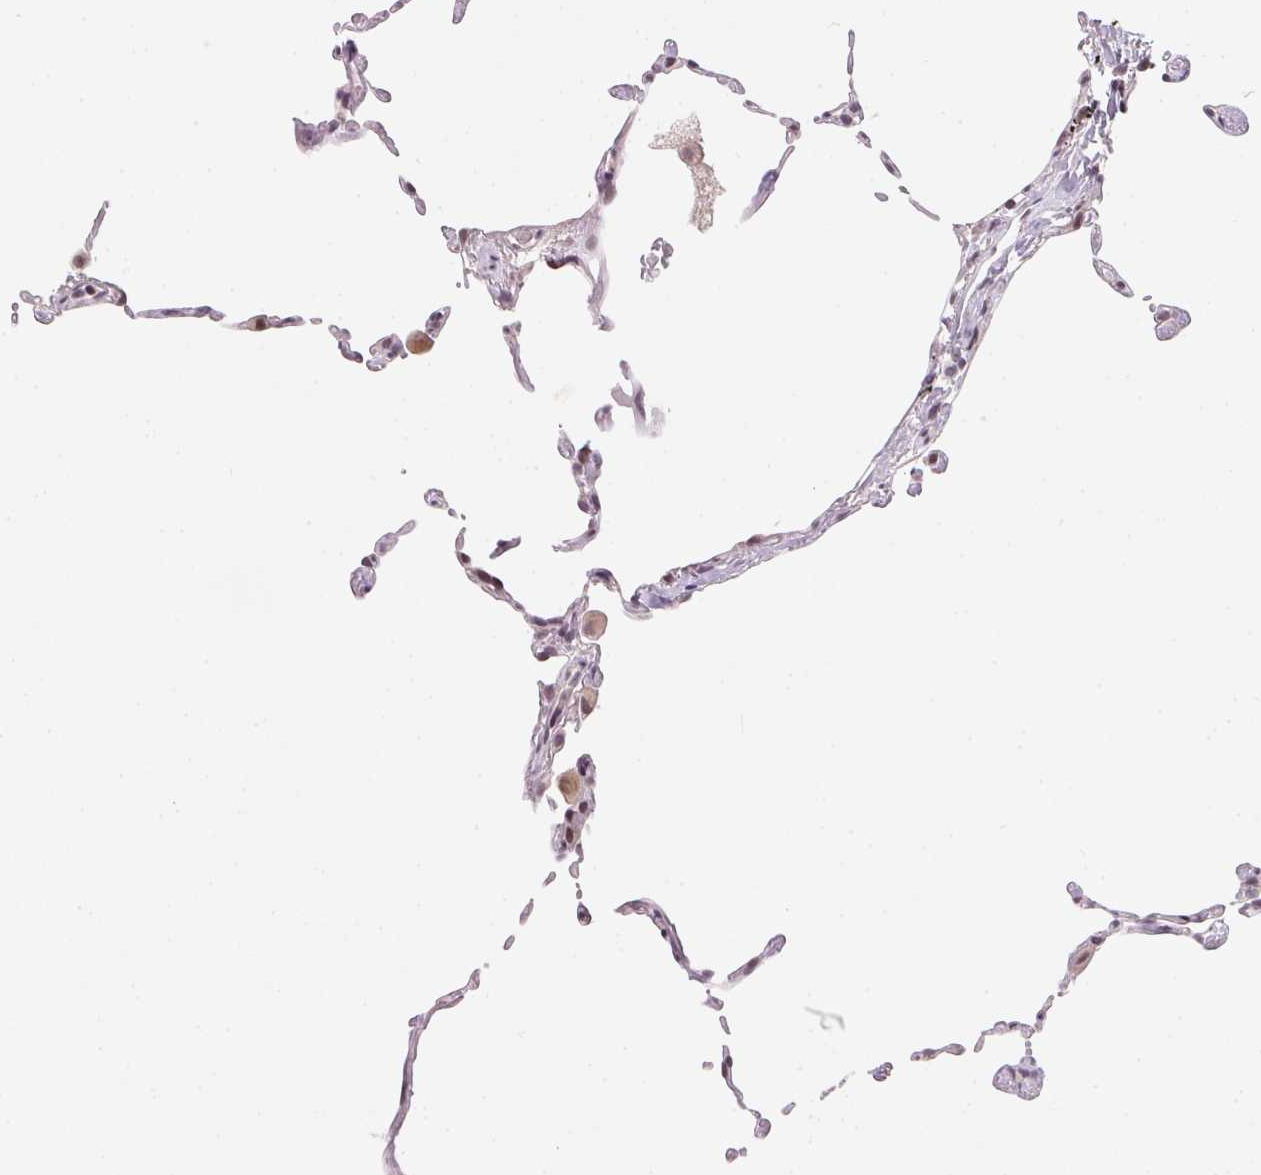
{"staining": {"intensity": "negative", "quantity": "none", "location": "none"}, "tissue": "lung", "cell_type": "Alveolar cells", "image_type": "normal", "snomed": [{"axis": "morphology", "description": "Normal tissue, NOS"}, {"axis": "topography", "description": "Lung"}], "caption": "Alveolar cells are negative for brown protein staining in benign lung. (DAB (3,3'-diaminobenzidine) IHC, high magnification).", "gene": "KDM4D", "patient": {"sex": "female", "age": 57}}